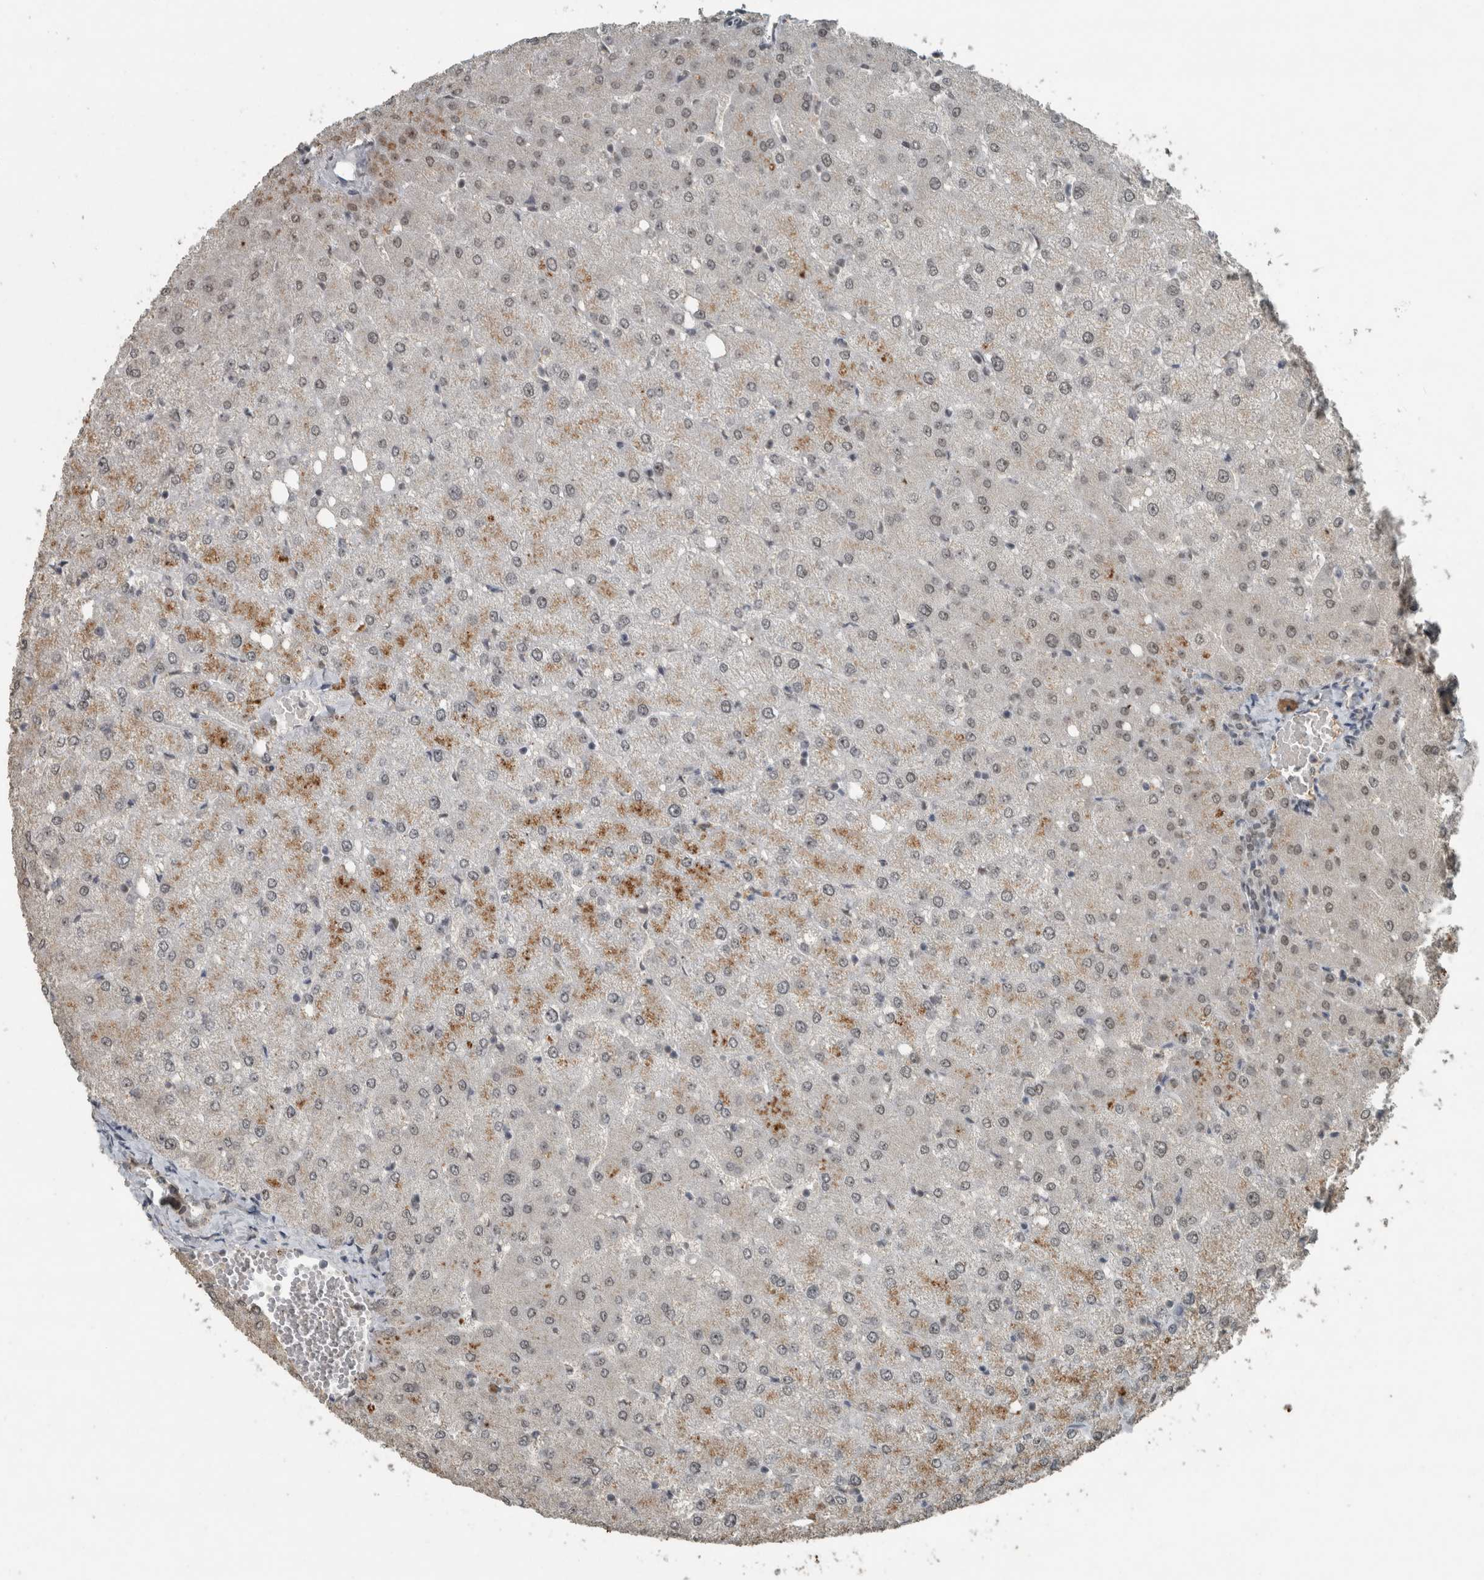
{"staining": {"intensity": "weak", "quantity": "<25%", "location": "nuclear"}, "tissue": "liver", "cell_type": "Cholangiocytes", "image_type": "normal", "snomed": [{"axis": "morphology", "description": "Normal tissue, NOS"}, {"axis": "topography", "description": "Liver"}], "caption": "Immunohistochemical staining of unremarkable liver displays no significant staining in cholangiocytes. The staining was performed using DAB (3,3'-diaminobenzidine) to visualize the protein expression in brown, while the nuclei were stained in blue with hematoxylin (Magnification: 20x).", "gene": "ZNF24", "patient": {"sex": "female", "age": 54}}